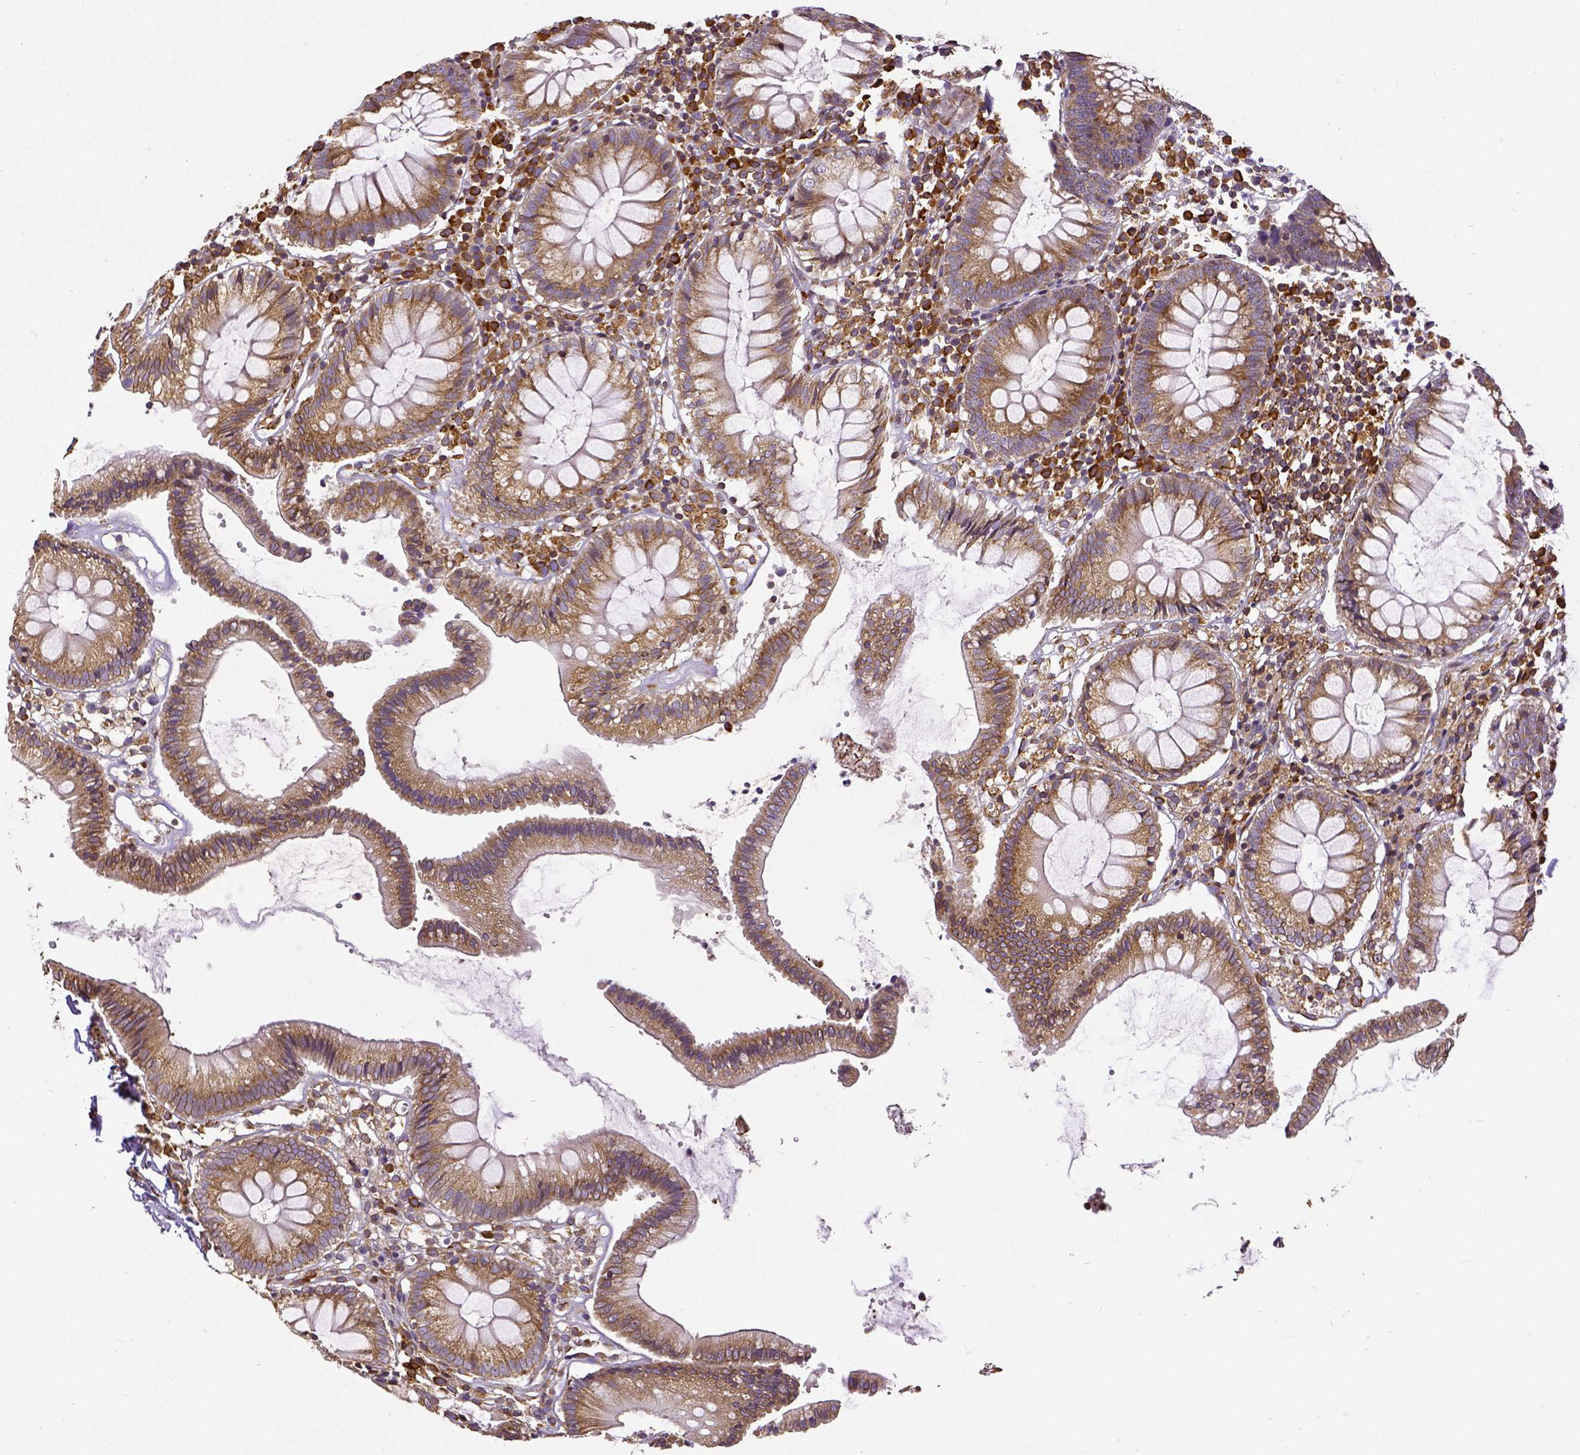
{"staining": {"intensity": "strong", "quantity": ">75%", "location": "cytoplasmic/membranous"}, "tissue": "colon", "cell_type": "Endothelial cells", "image_type": "normal", "snomed": [{"axis": "morphology", "description": "Normal tissue, NOS"}, {"axis": "morphology", "description": "Adenocarcinoma, NOS"}, {"axis": "topography", "description": "Colon"}], "caption": "A histopathology image showing strong cytoplasmic/membranous staining in about >75% of endothelial cells in normal colon, as visualized by brown immunohistochemical staining.", "gene": "MTDH", "patient": {"sex": "male", "age": 83}}